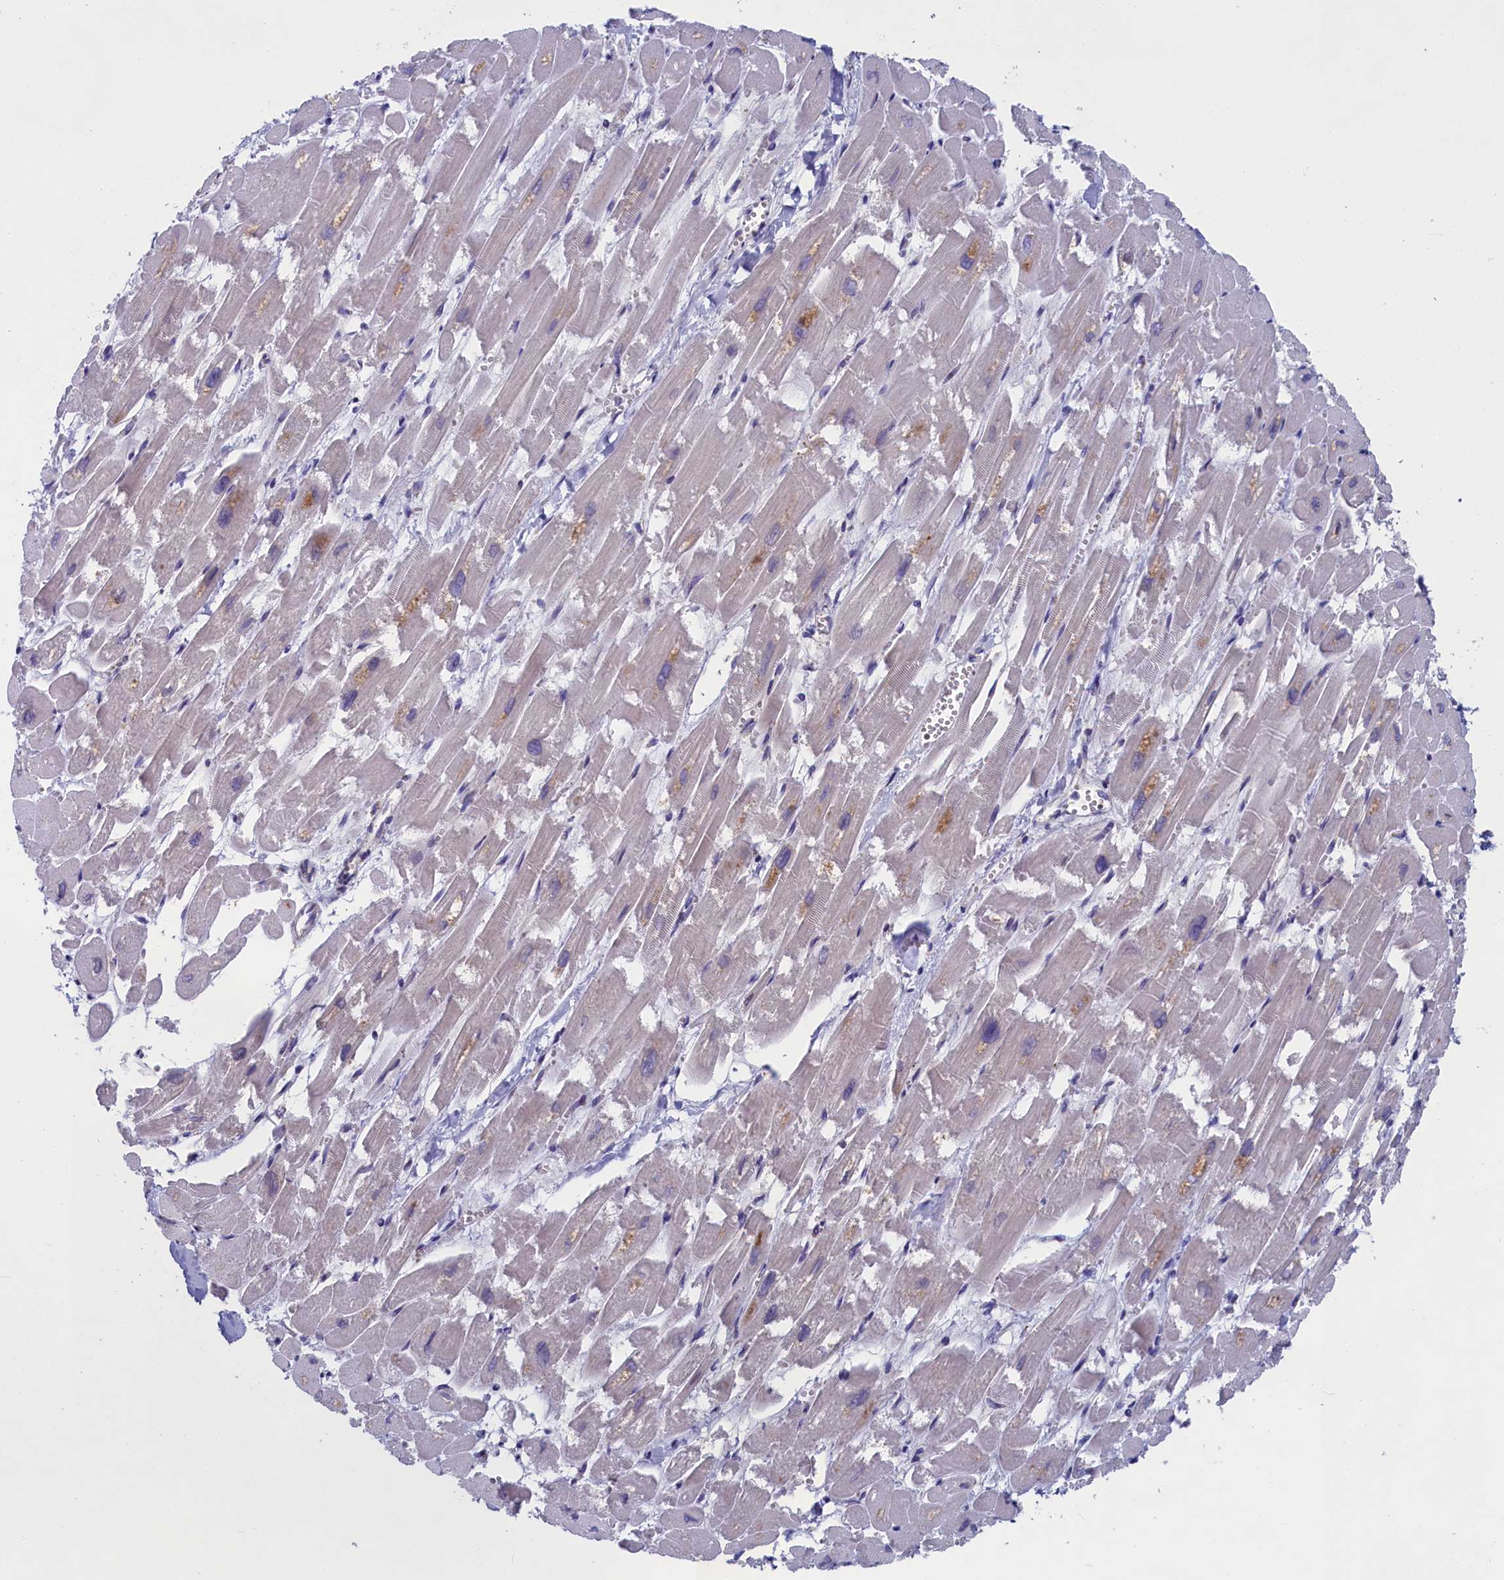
{"staining": {"intensity": "moderate", "quantity": "<25%", "location": "cytoplasmic/membranous"}, "tissue": "heart muscle", "cell_type": "Cardiomyocytes", "image_type": "normal", "snomed": [{"axis": "morphology", "description": "Normal tissue, NOS"}, {"axis": "topography", "description": "Heart"}], "caption": "This is an image of immunohistochemistry (IHC) staining of benign heart muscle, which shows moderate expression in the cytoplasmic/membranous of cardiomyocytes.", "gene": "LIG1", "patient": {"sex": "male", "age": 54}}